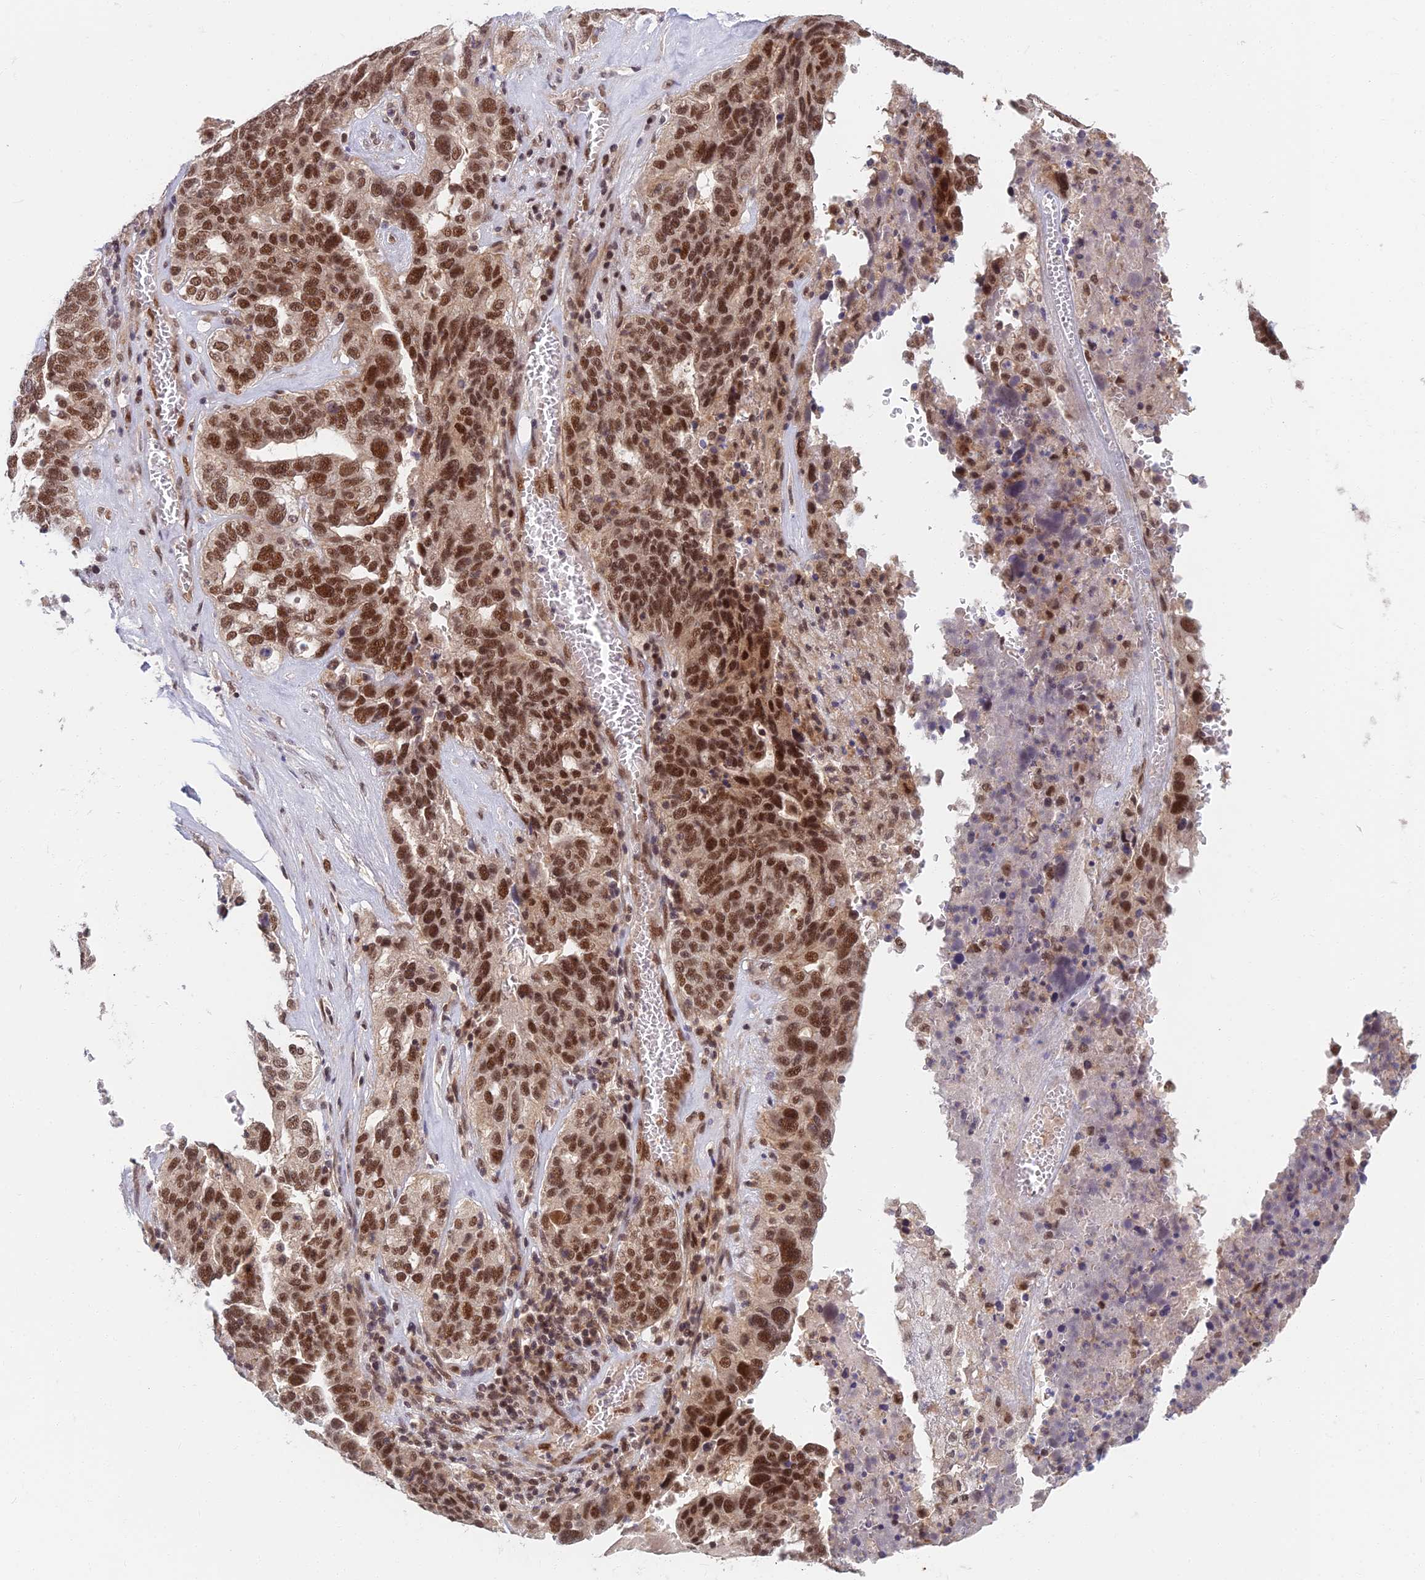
{"staining": {"intensity": "strong", "quantity": ">75%", "location": "nuclear"}, "tissue": "ovarian cancer", "cell_type": "Tumor cells", "image_type": "cancer", "snomed": [{"axis": "morphology", "description": "Cystadenocarcinoma, serous, NOS"}, {"axis": "topography", "description": "Ovary"}], "caption": "A high-resolution image shows immunohistochemistry (IHC) staining of ovarian serous cystadenocarcinoma, which demonstrates strong nuclear expression in about >75% of tumor cells.", "gene": "TCEA2", "patient": {"sex": "female", "age": 59}}